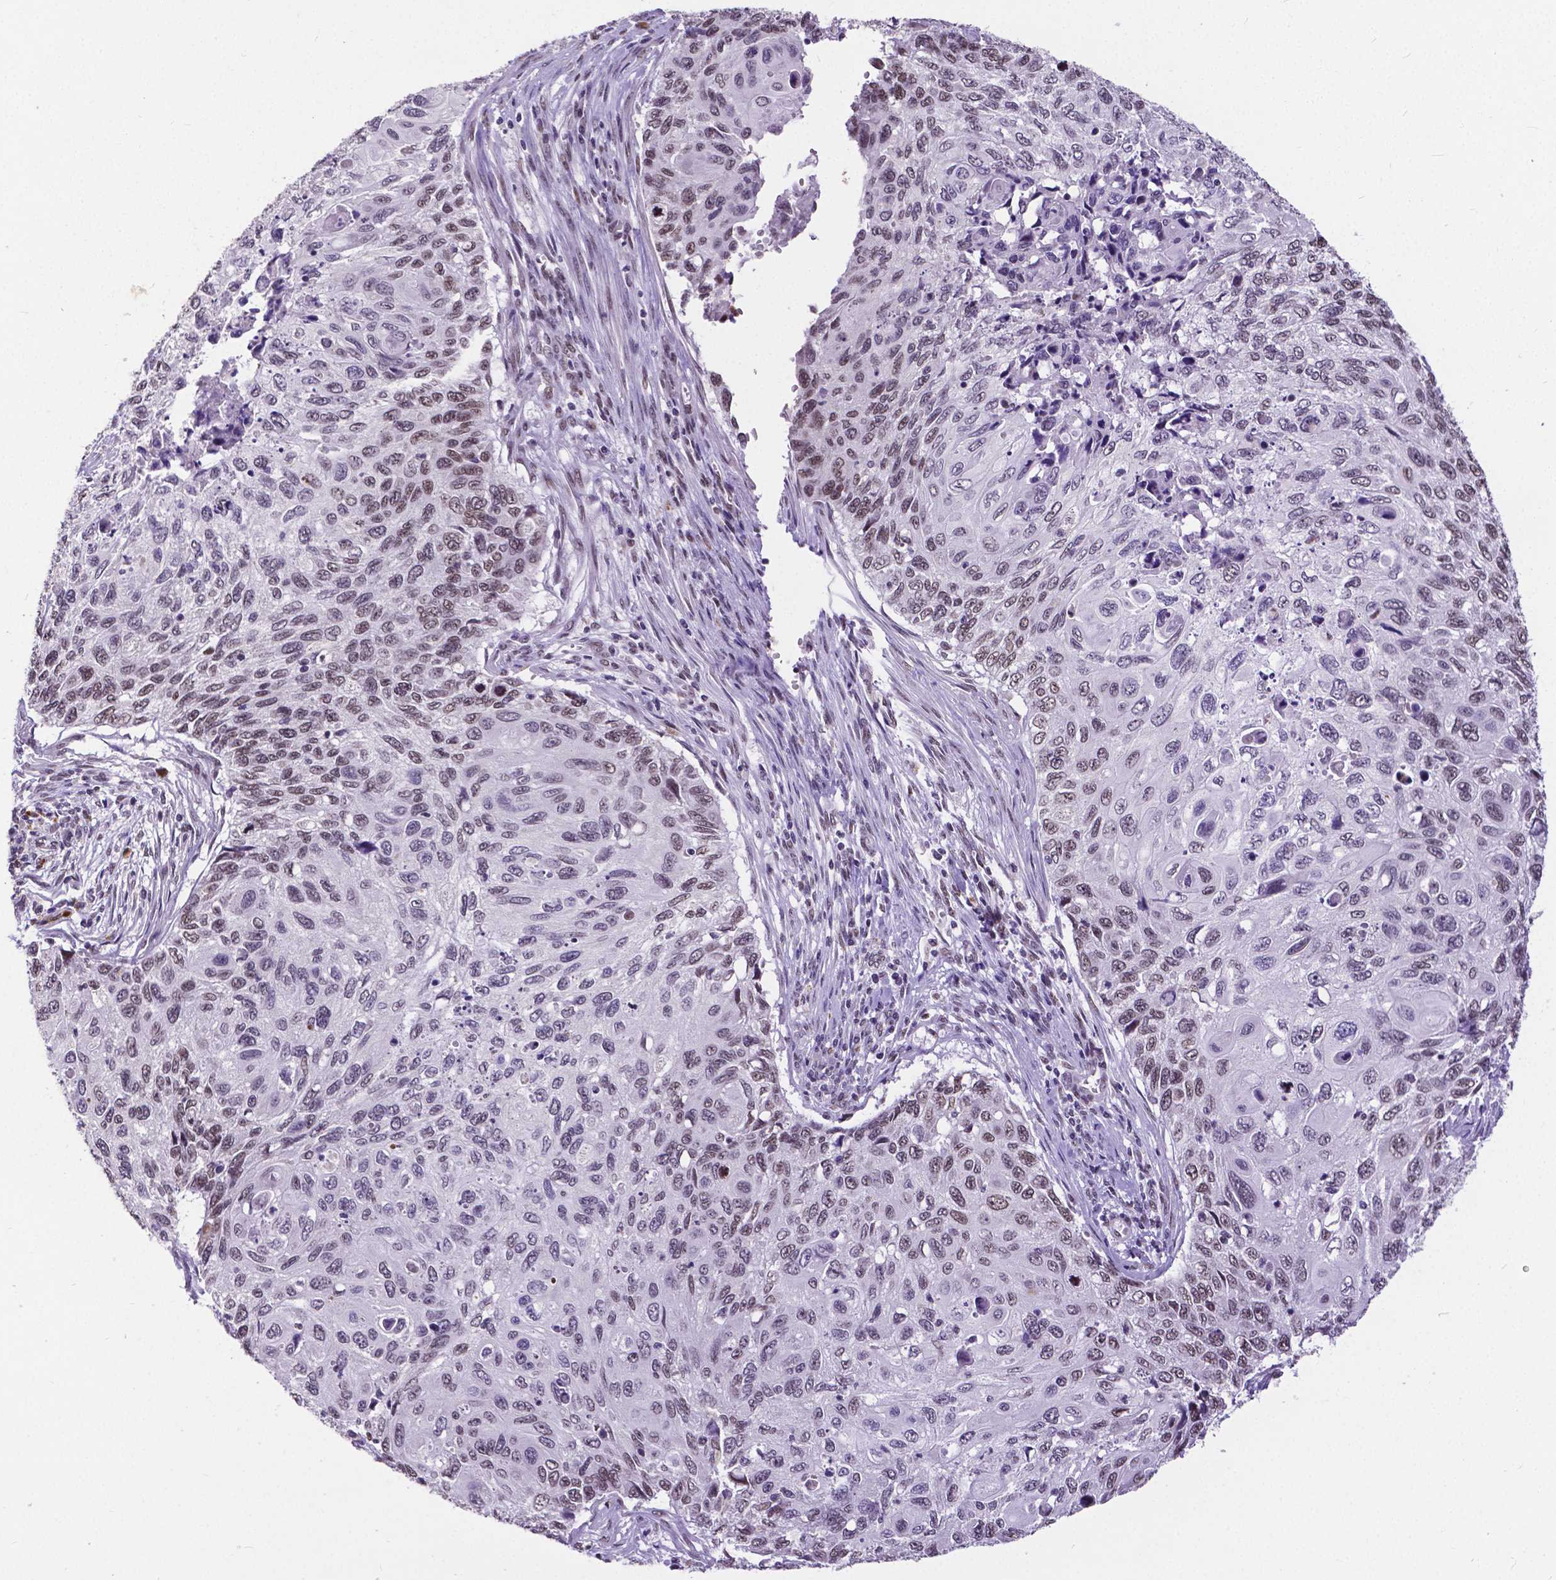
{"staining": {"intensity": "weak", "quantity": "<25%", "location": "nuclear"}, "tissue": "cervical cancer", "cell_type": "Tumor cells", "image_type": "cancer", "snomed": [{"axis": "morphology", "description": "Squamous cell carcinoma, NOS"}, {"axis": "topography", "description": "Cervix"}], "caption": "Immunohistochemistry micrograph of human cervical squamous cell carcinoma stained for a protein (brown), which reveals no staining in tumor cells.", "gene": "ATRX", "patient": {"sex": "female", "age": 70}}